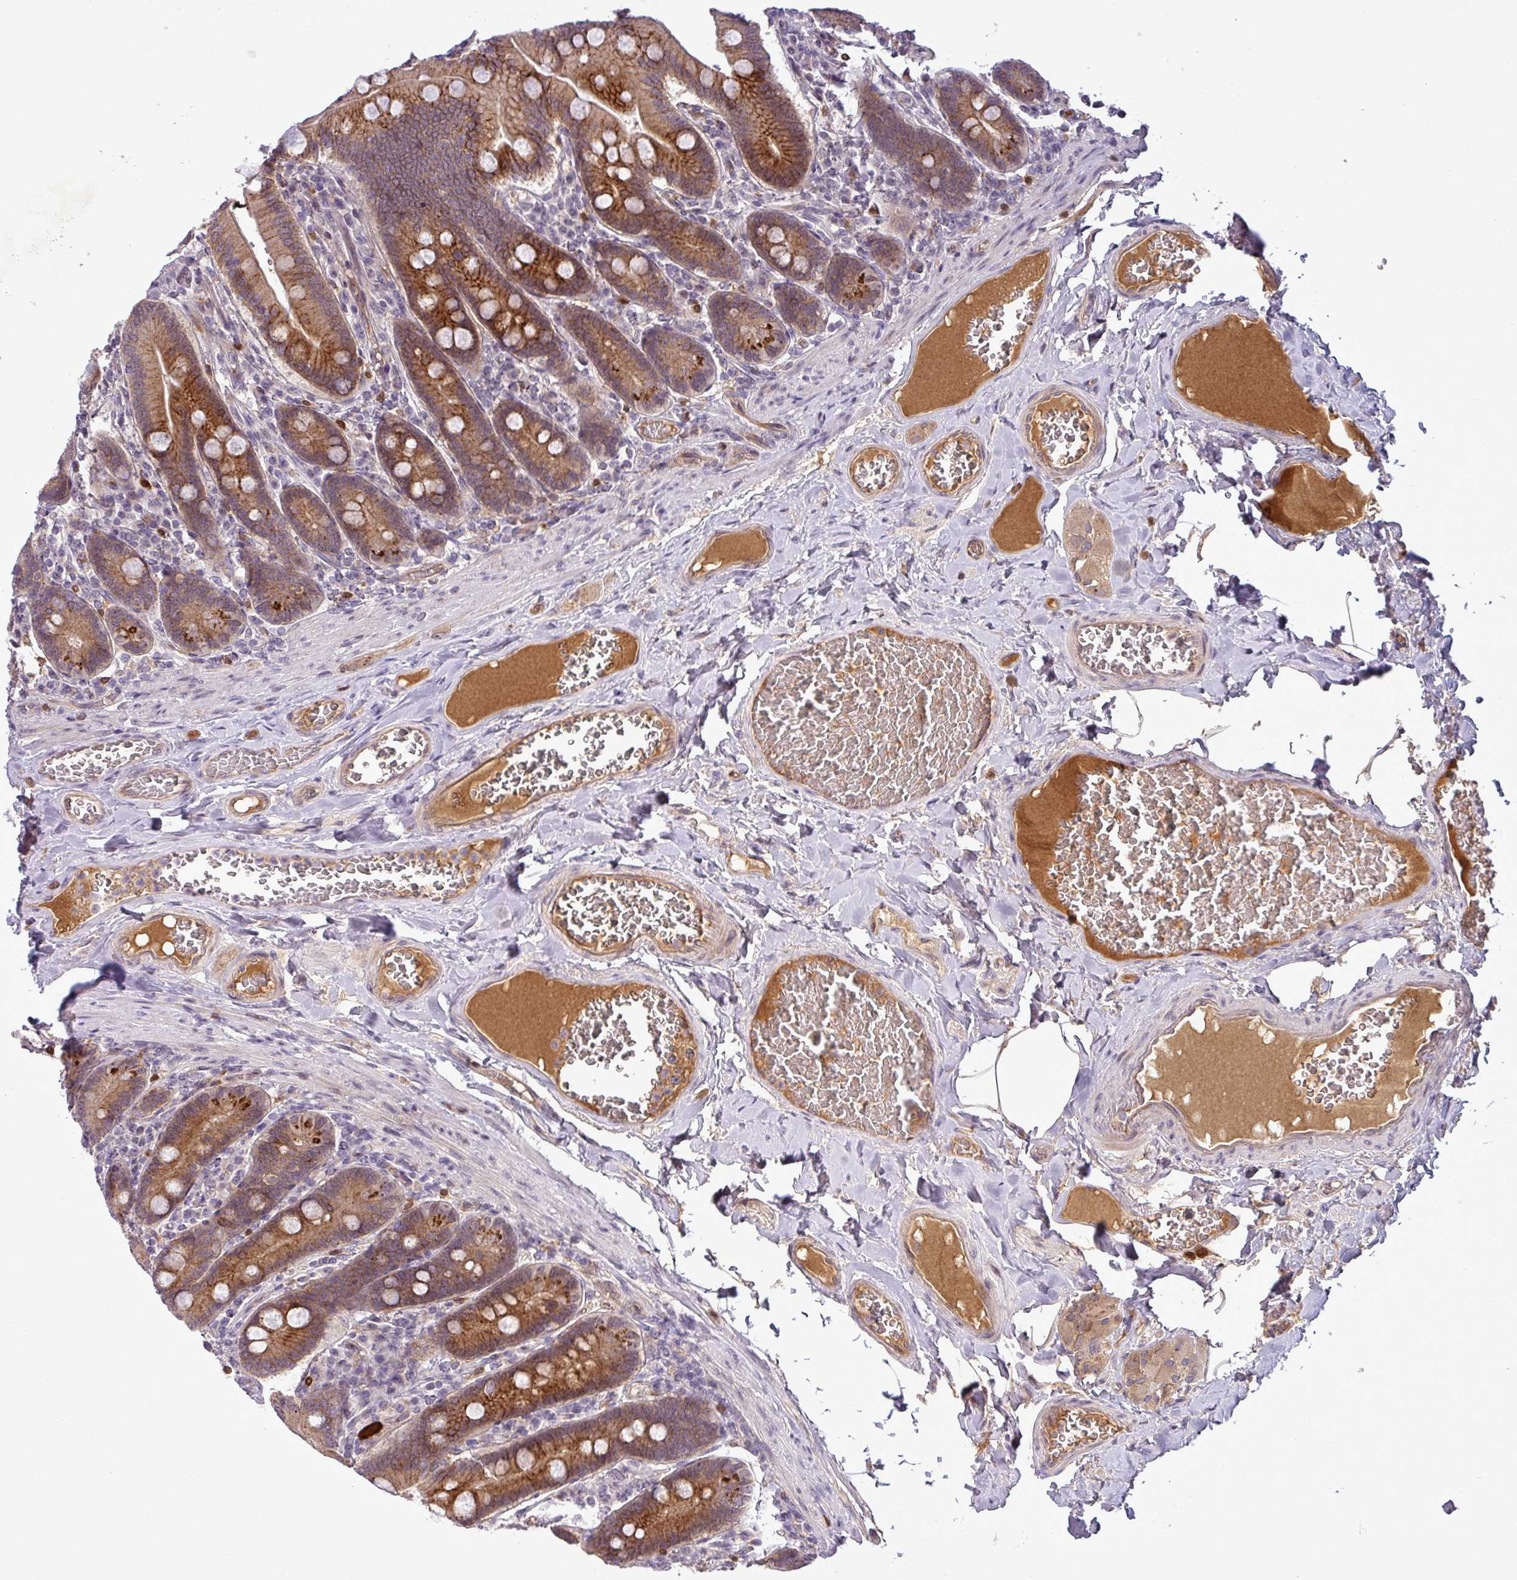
{"staining": {"intensity": "strong", "quantity": ">75%", "location": "cytoplasmic/membranous"}, "tissue": "duodenum", "cell_type": "Glandular cells", "image_type": "normal", "snomed": [{"axis": "morphology", "description": "Normal tissue, NOS"}, {"axis": "topography", "description": "Duodenum"}], "caption": "The image demonstrates a brown stain indicating the presence of a protein in the cytoplasmic/membranous of glandular cells in duodenum.", "gene": "PCDH1", "patient": {"sex": "female", "age": 62}}